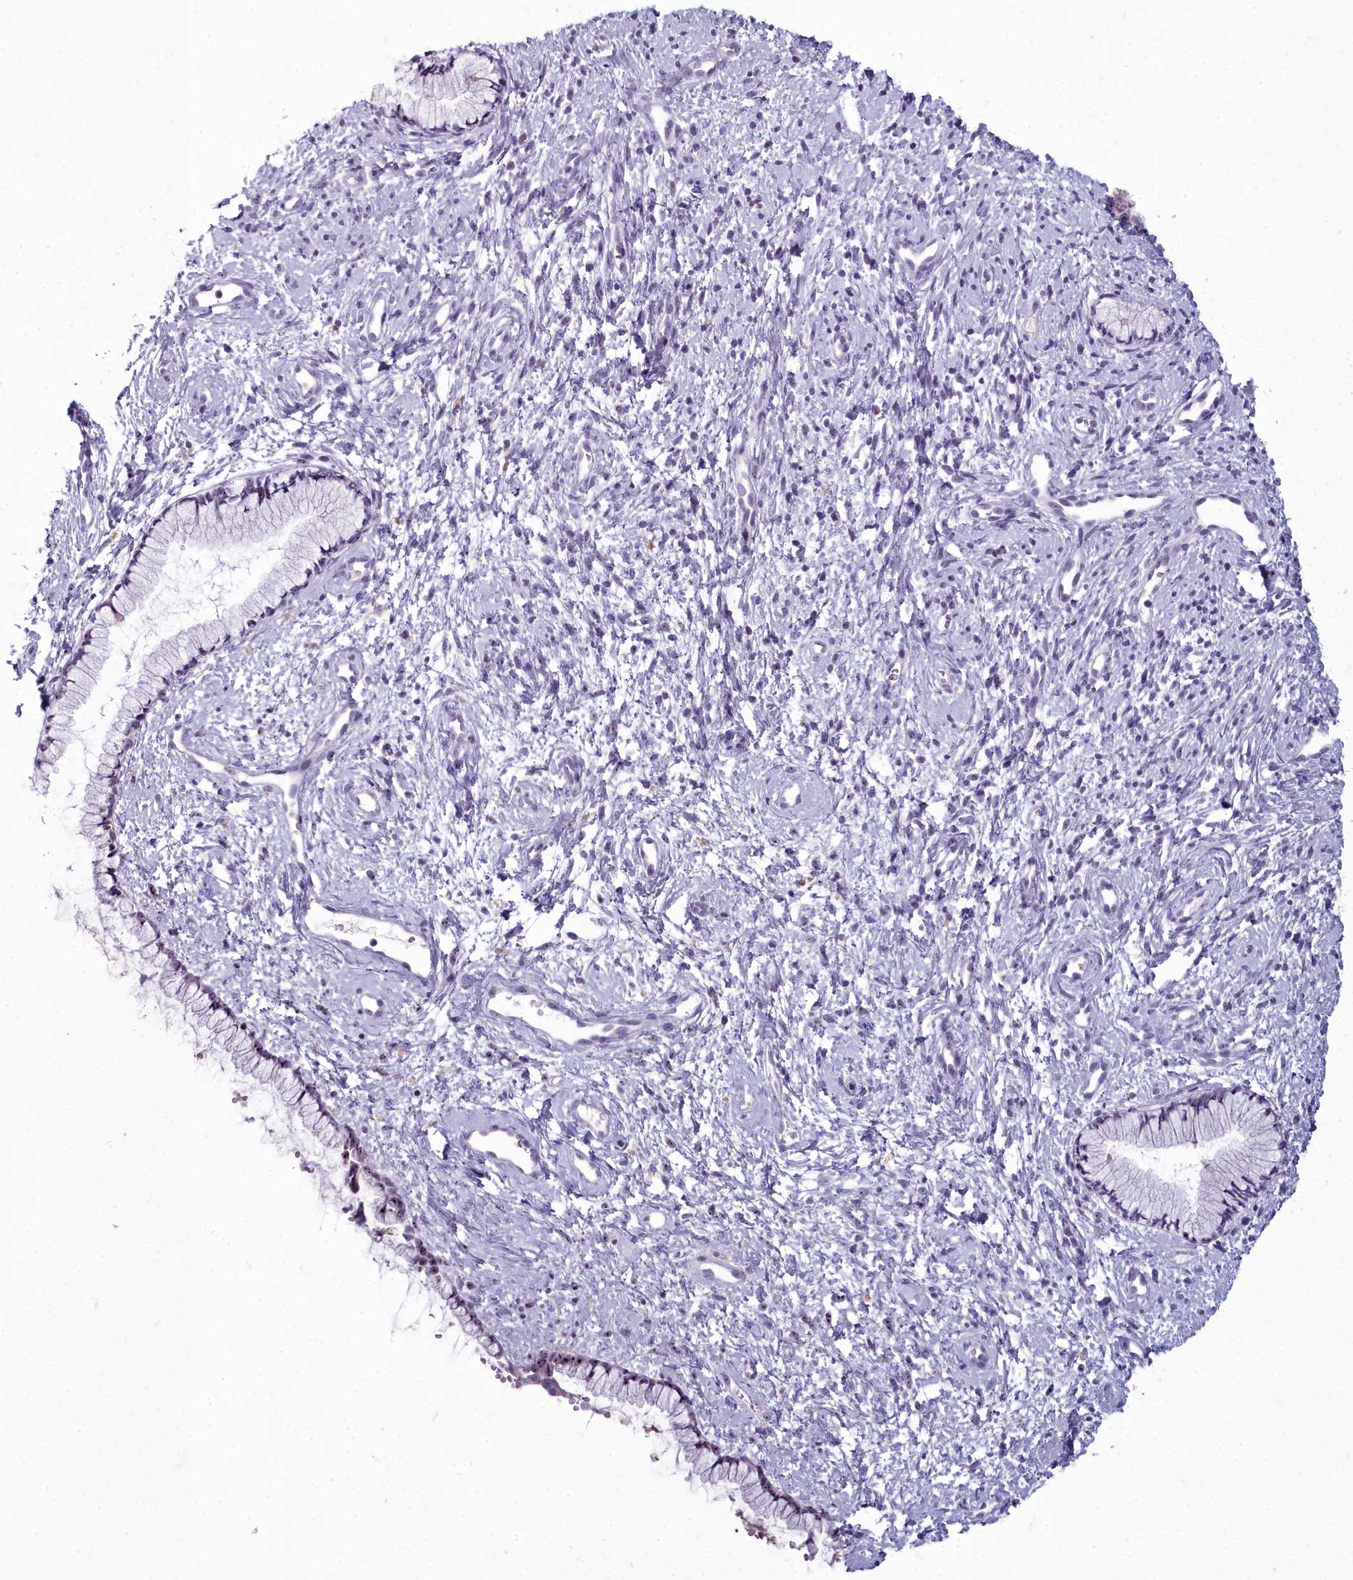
{"staining": {"intensity": "weak", "quantity": "<25%", "location": "nuclear"}, "tissue": "cervix", "cell_type": "Glandular cells", "image_type": "normal", "snomed": [{"axis": "morphology", "description": "Normal tissue, NOS"}, {"axis": "topography", "description": "Cervix"}], "caption": "Immunohistochemical staining of benign human cervix demonstrates no significant positivity in glandular cells. The staining is performed using DAB (3,3'-diaminobenzidine) brown chromogen with nuclei counter-stained in using hematoxylin.", "gene": "INSYN2A", "patient": {"sex": "female", "age": 57}}